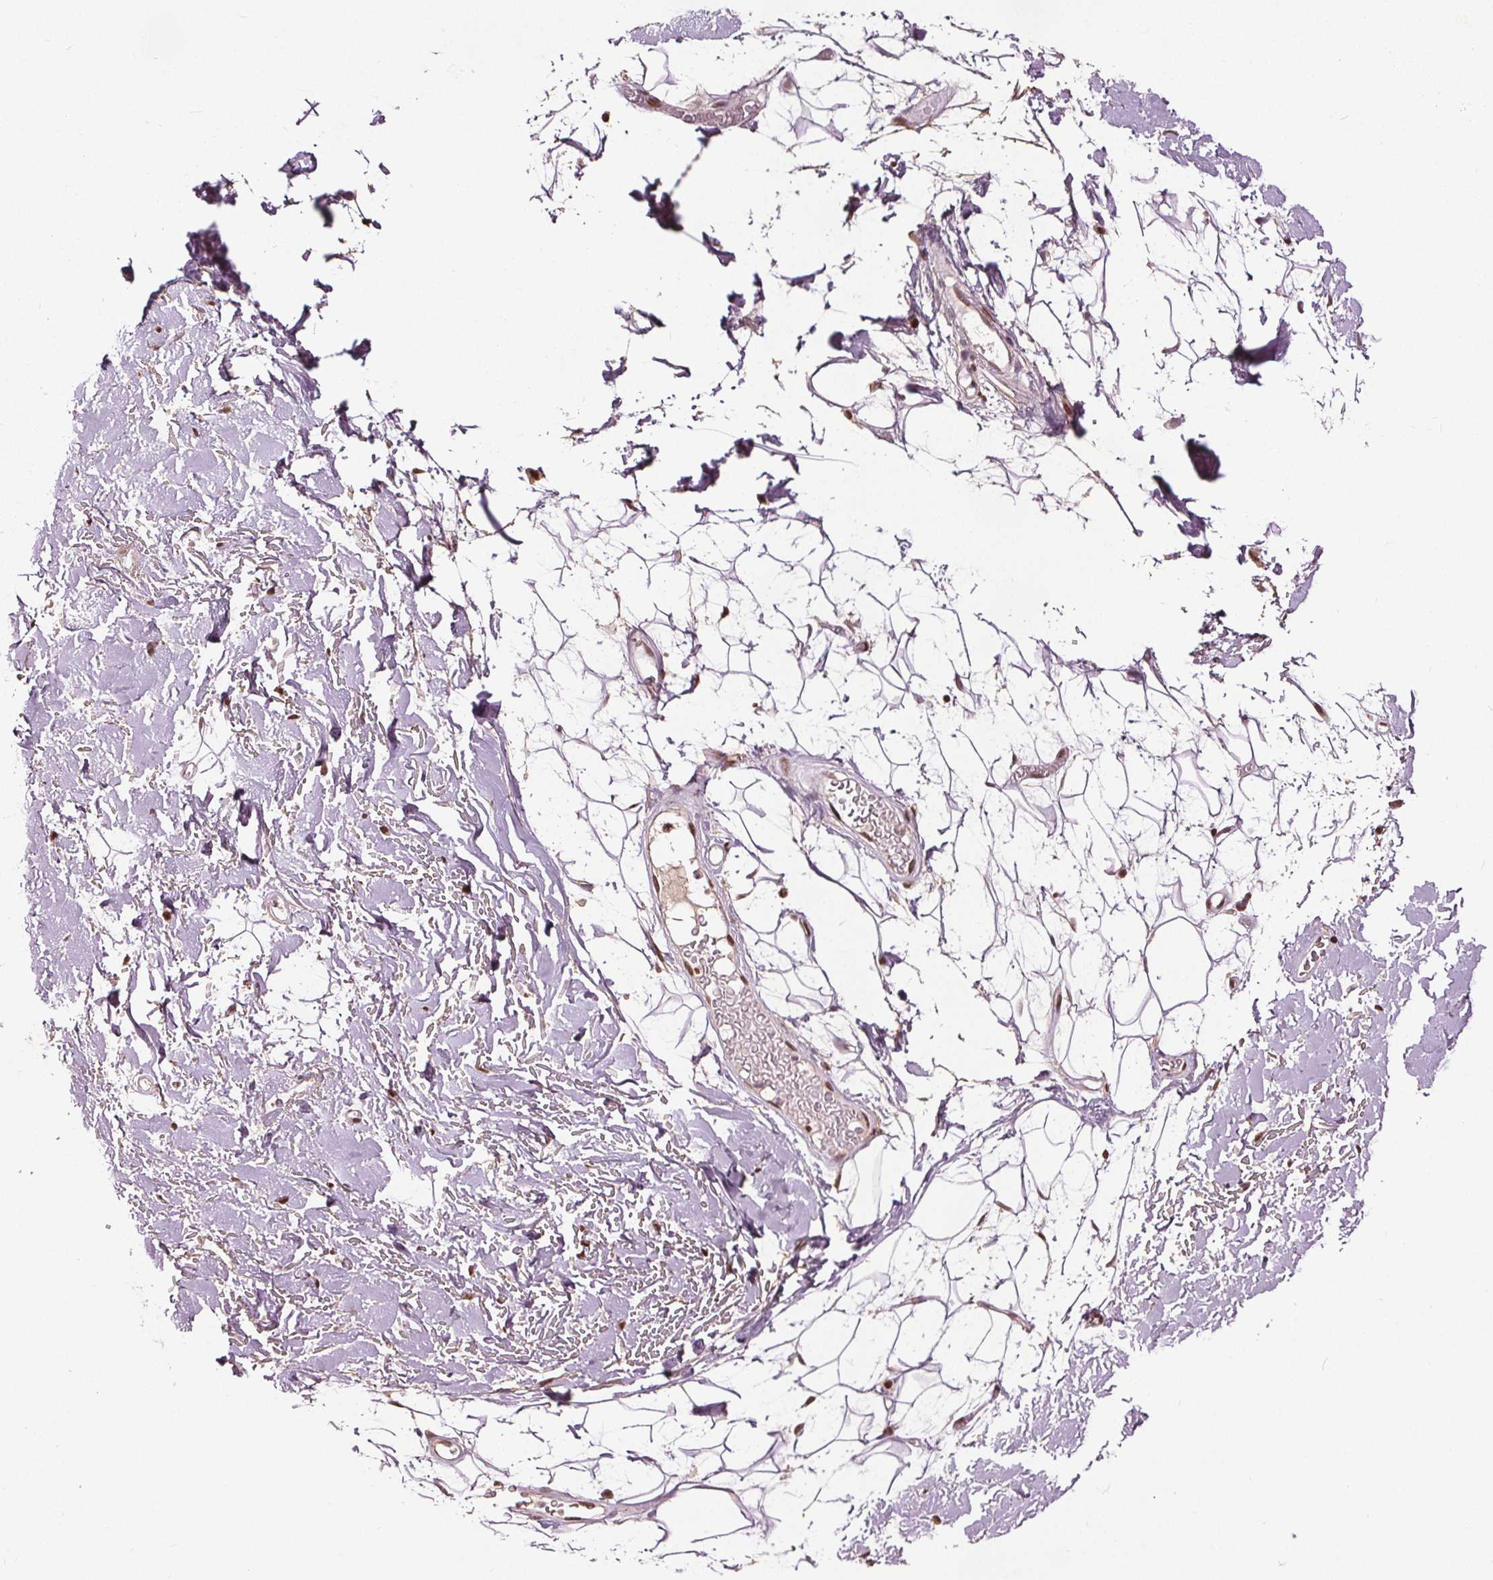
{"staining": {"intensity": "moderate", "quantity": "<25%", "location": "nuclear"}, "tissue": "adipose tissue", "cell_type": "Adipocytes", "image_type": "normal", "snomed": [{"axis": "morphology", "description": "Normal tissue, NOS"}, {"axis": "topography", "description": "Anal"}, {"axis": "topography", "description": "Peripheral nerve tissue"}], "caption": "A histopathology image showing moderate nuclear expression in approximately <25% of adipocytes in benign adipose tissue, as visualized by brown immunohistochemical staining.", "gene": "DDX11", "patient": {"sex": "male", "age": 78}}